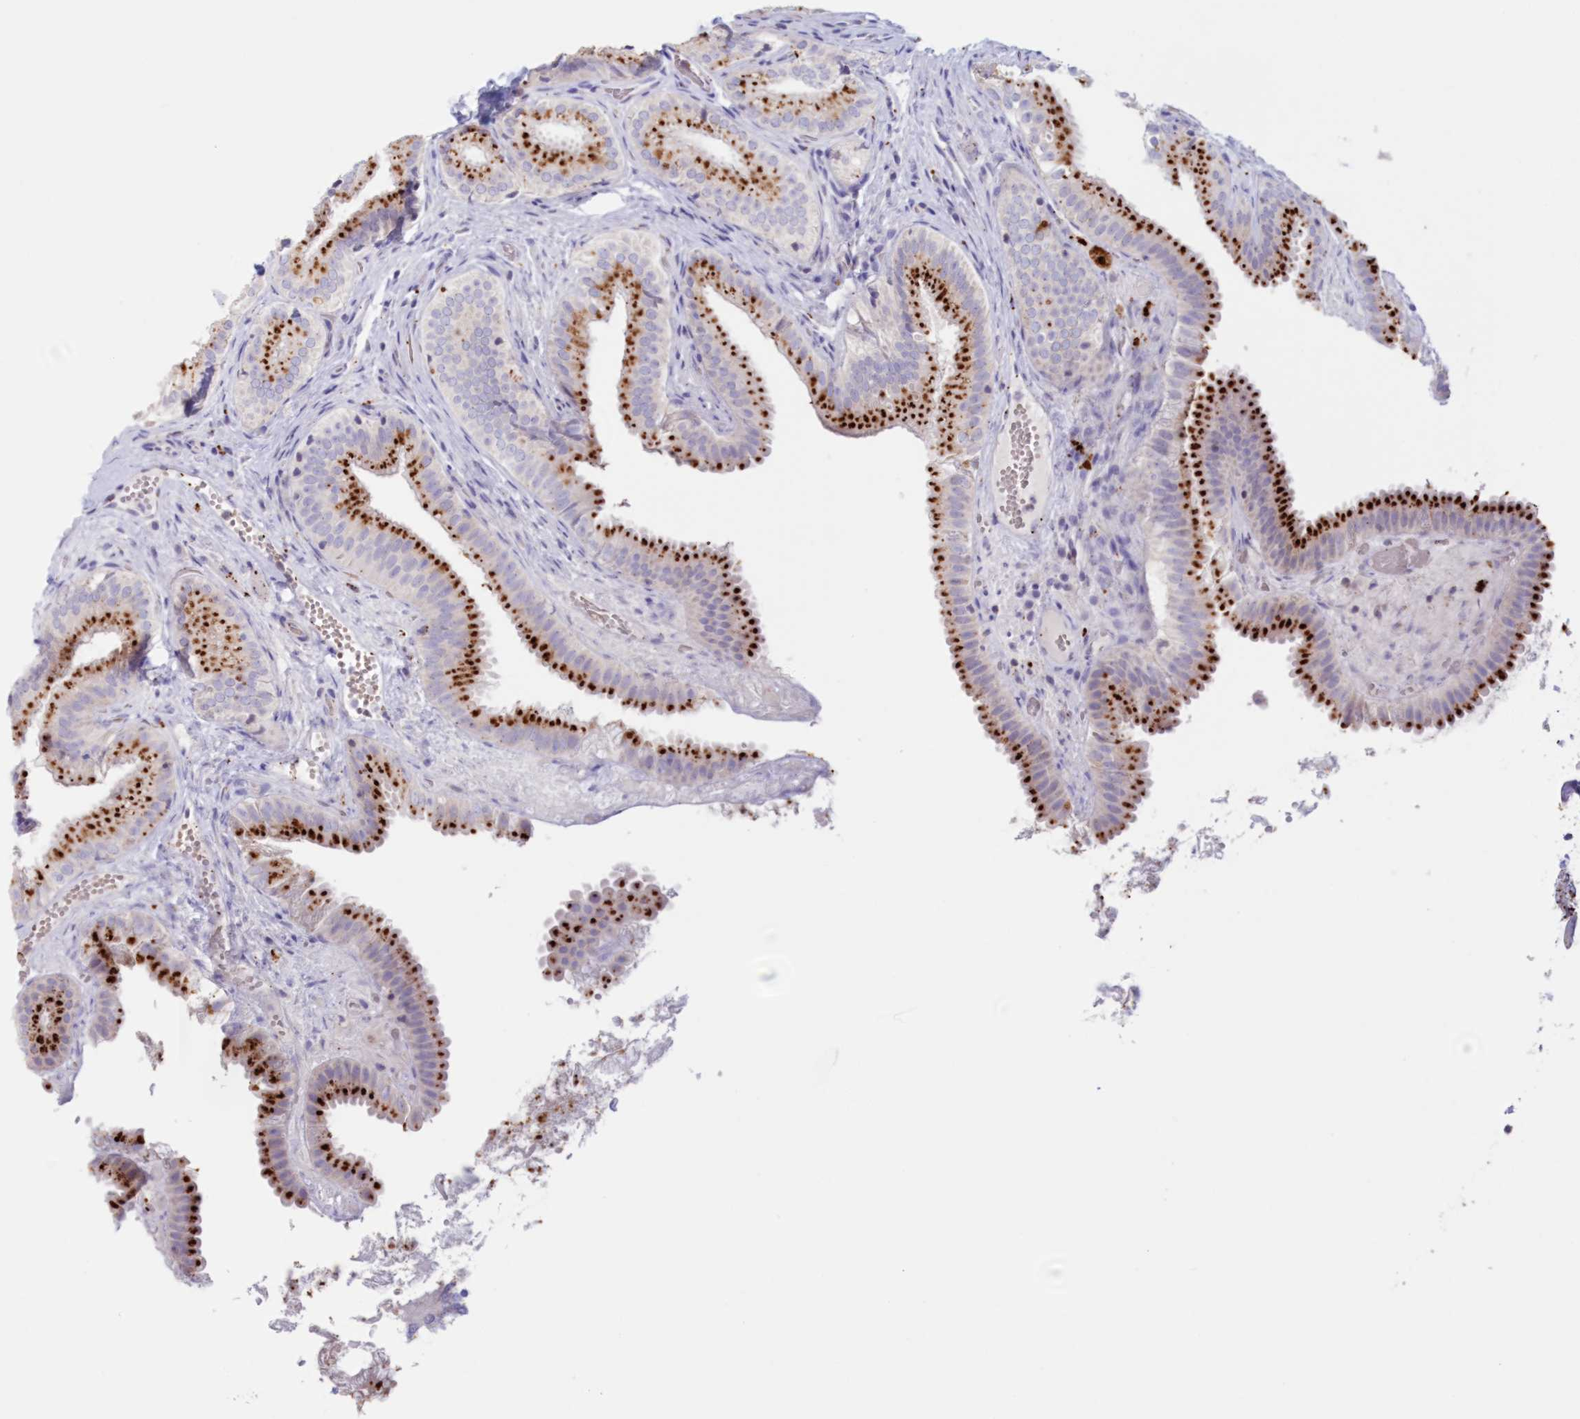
{"staining": {"intensity": "strong", "quantity": ">75%", "location": "cytoplasmic/membranous"}, "tissue": "gallbladder", "cell_type": "Glandular cells", "image_type": "normal", "snomed": [{"axis": "morphology", "description": "Normal tissue, NOS"}, {"axis": "topography", "description": "Gallbladder"}], "caption": "Immunohistochemistry (IHC) staining of unremarkable gallbladder, which displays high levels of strong cytoplasmic/membranous positivity in about >75% of glandular cells indicating strong cytoplasmic/membranous protein expression. The staining was performed using DAB (brown) for protein detection and nuclei were counterstained in hematoxylin (blue).", "gene": "TPP1", "patient": {"sex": "female", "age": 30}}